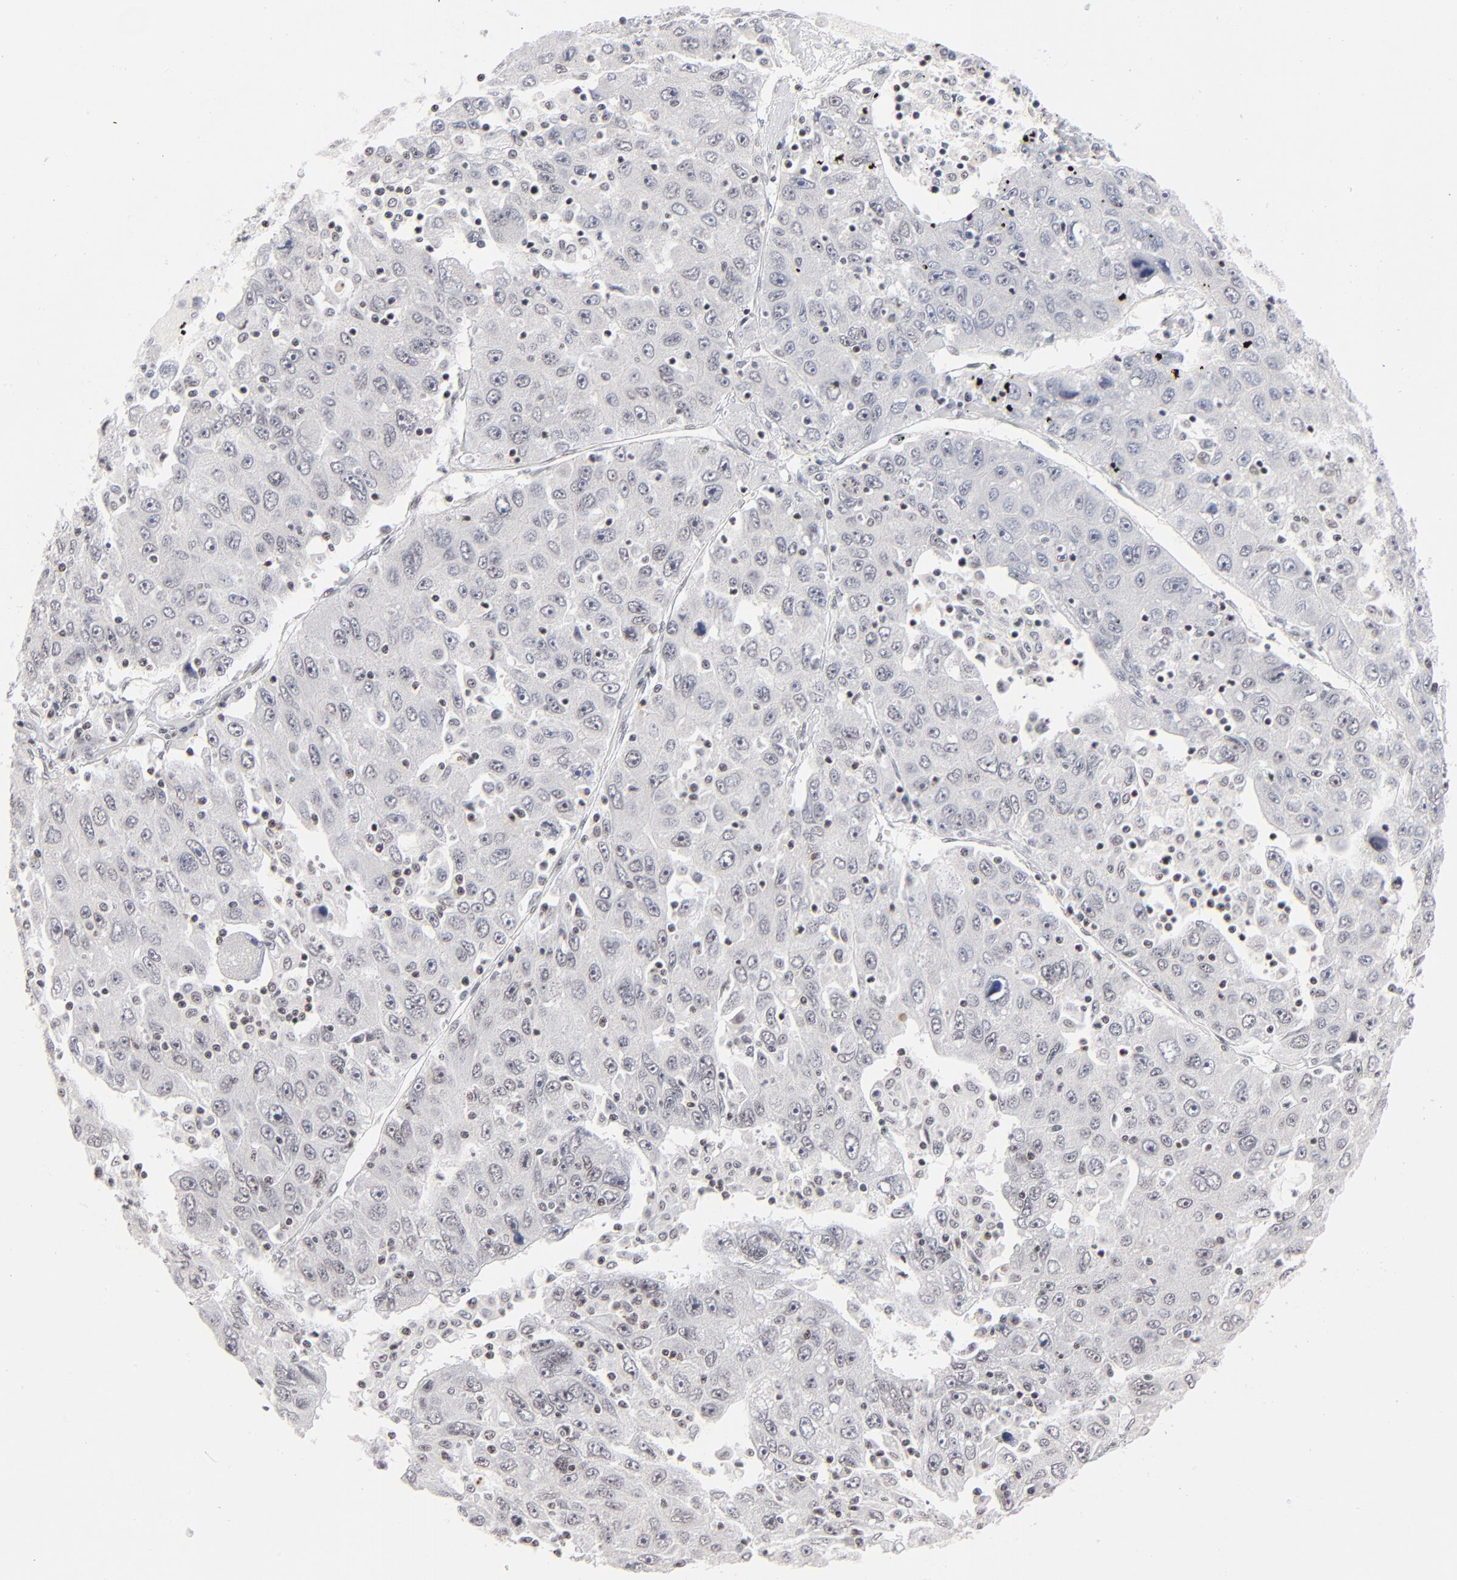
{"staining": {"intensity": "negative", "quantity": "none", "location": "none"}, "tissue": "liver cancer", "cell_type": "Tumor cells", "image_type": "cancer", "snomed": [{"axis": "morphology", "description": "Carcinoma, Hepatocellular, NOS"}, {"axis": "topography", "description": "Liver"}], "caption": "An immunohistochemistry image of liver cancer is shown. There is no staining in tumor cells of liver cancer. (DAB (3,3'-diaminobenzidine) IHC with hematoxylin counter stain).", "gene": "ZNF143", "patient": {"sex": "male", "age": 49}}